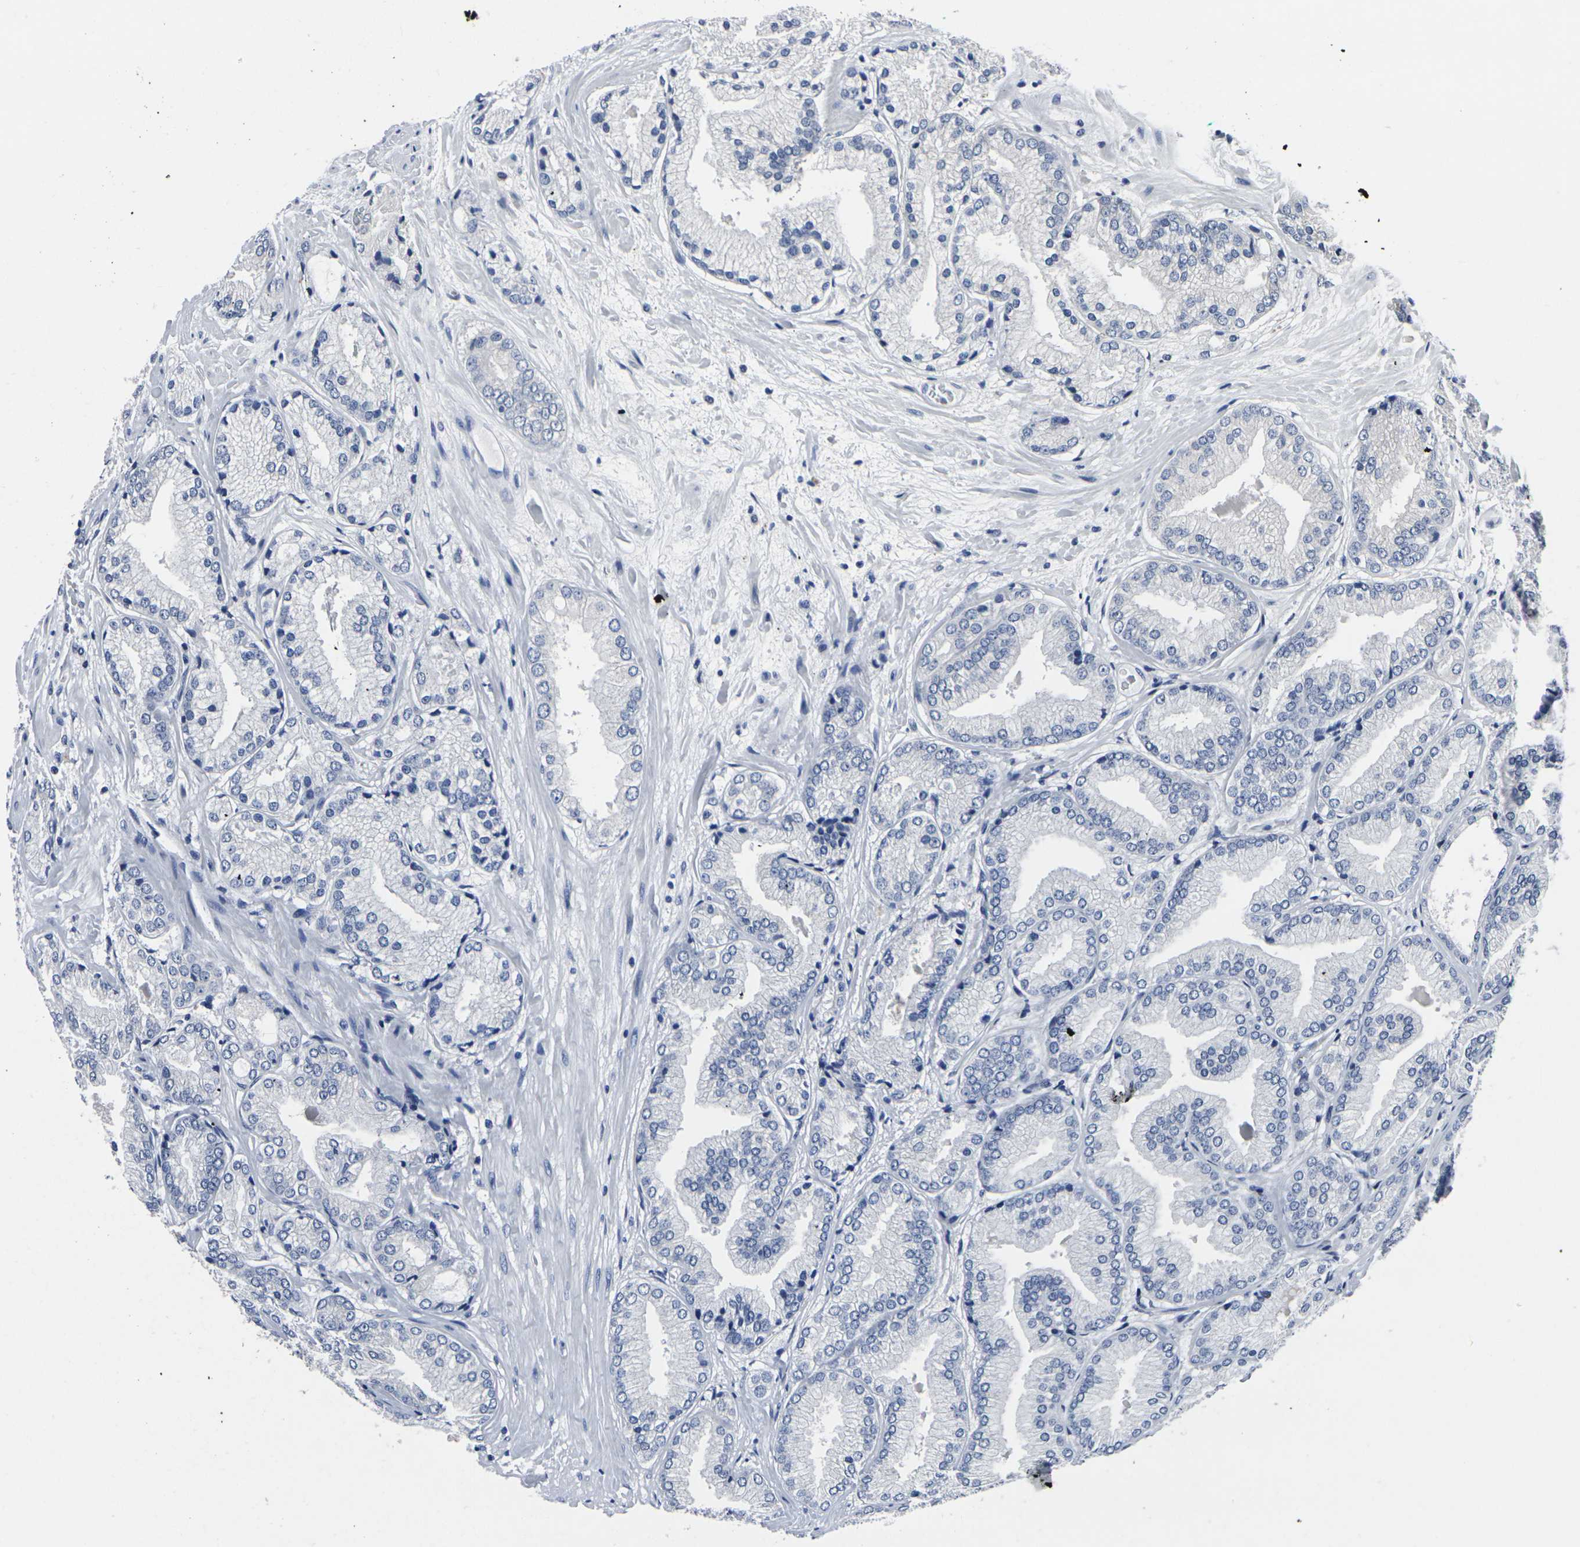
{"staining": {"intensity": "negative", "quantity": "none", "location": "none"}, "tissue": "prostate cancer", "cell_type": "Tumor cells", "image_type": "cancer", "snomed": [{"axis": "morphology", "description": "Adenocarcinoma, High grade"}, {"axis": "topography", "description": "Prostate"}], "caption": "Human prostate cancer (adenocarcinoma (high-grade)) stained for a protein using immunohistochemistry (IHC) exhibits no positivity in tumor cells.", "gene": "CYP2C8", "patient": {"sex": "male", "age": 59}}